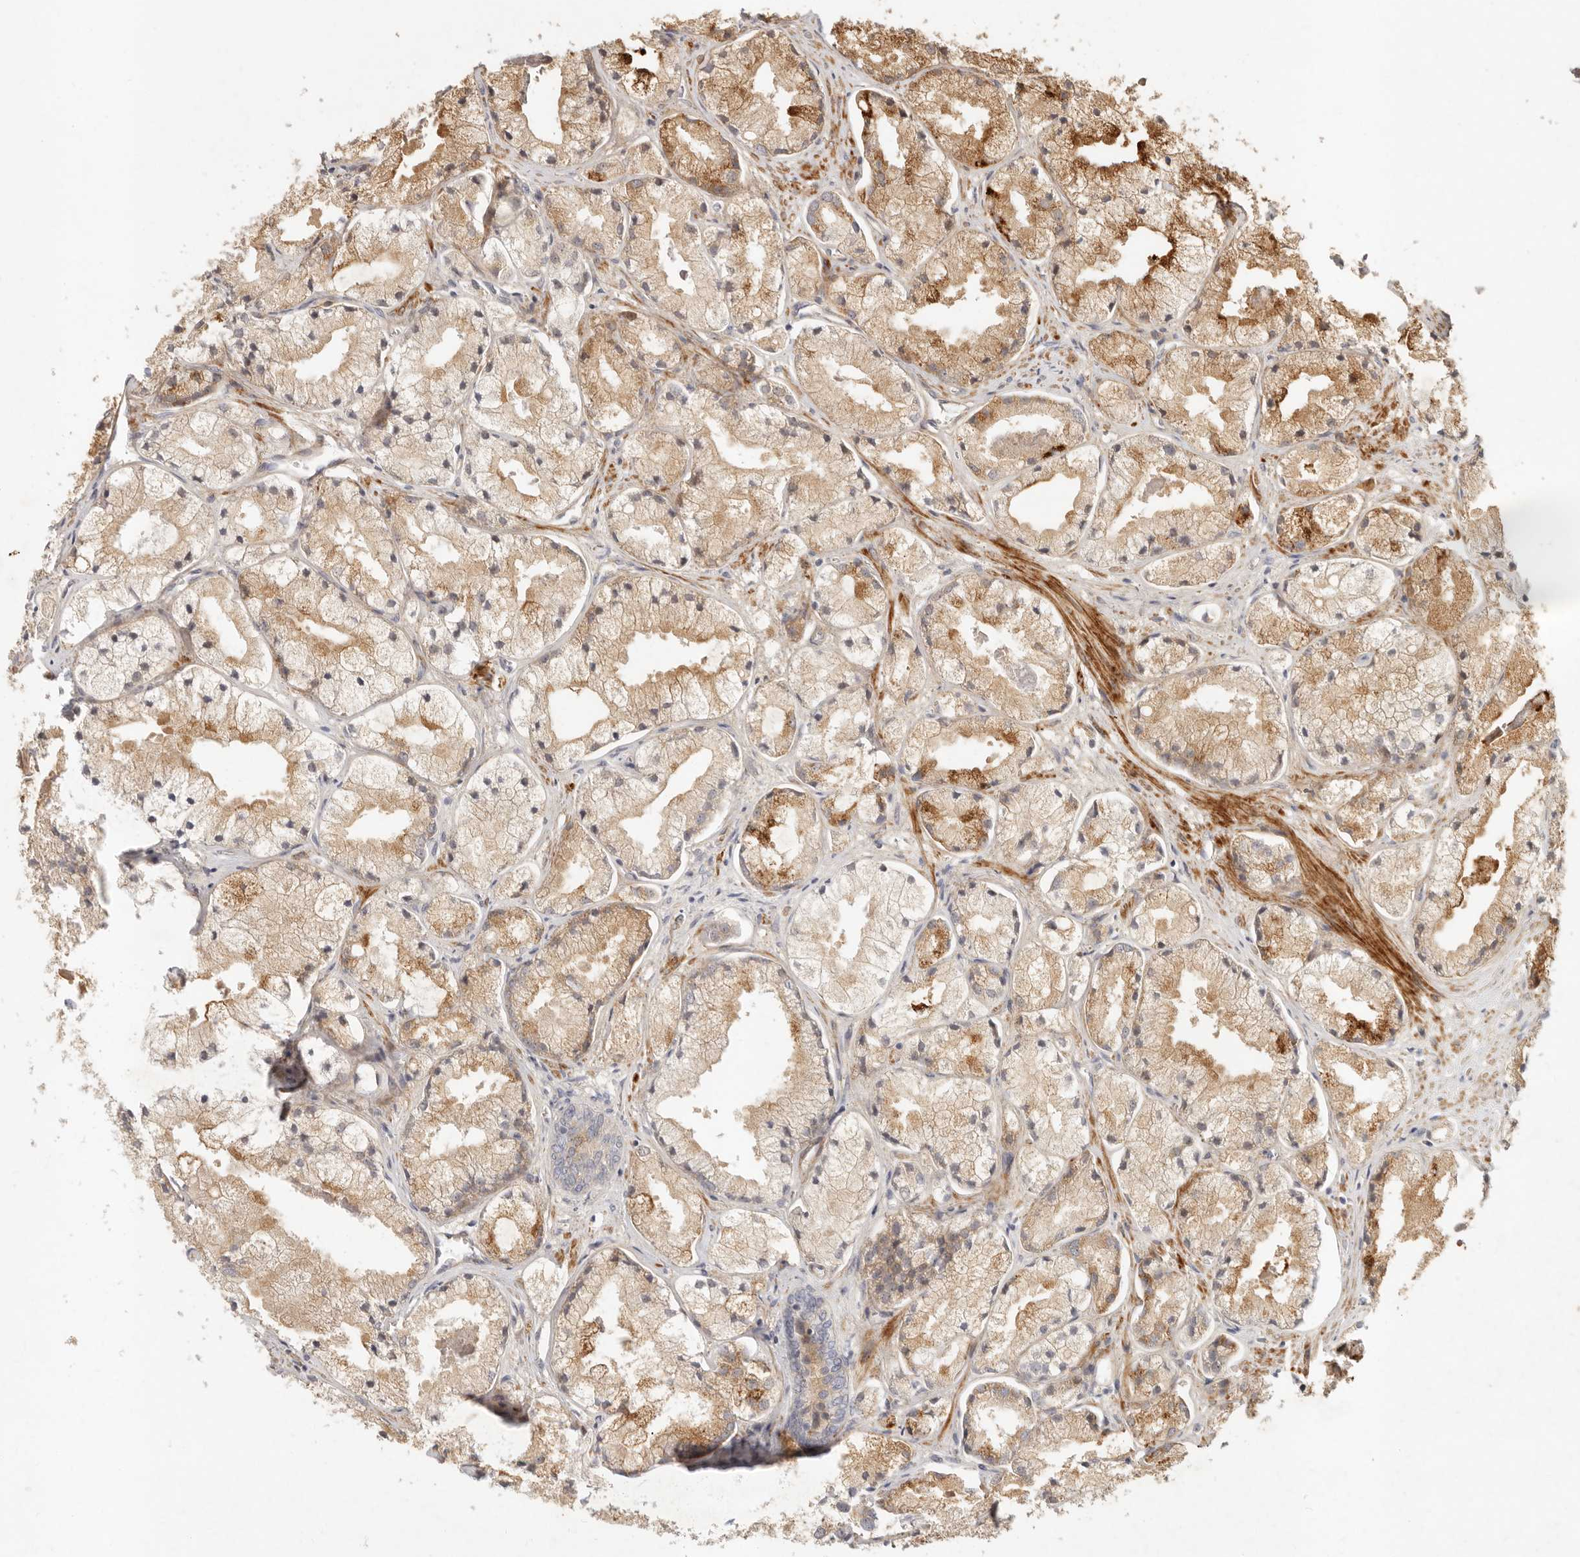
{"staining": {"intensity": "moderate", "quantity": "25%-75%", "location": "cytoplasmic/membranous"}, "tissue": "prostate cancer", "cell_type": "Tumor cells", "image_type": "cancer", "snomed": [{"axis": "morphology", "description": "Adenocarcinoma, High grade"}, {"axis": "topography", "description": "Prostate"}], "caption": "Prostate cancer (high-grade adenocarcinoma) stained for a protein (brown) reveals moderate cytoplasmic/membranous positive expression in approximately 25%-75% of tumor cells.", "gene": "VIPR1", "patient": {"sex": "male", "age": 50}}